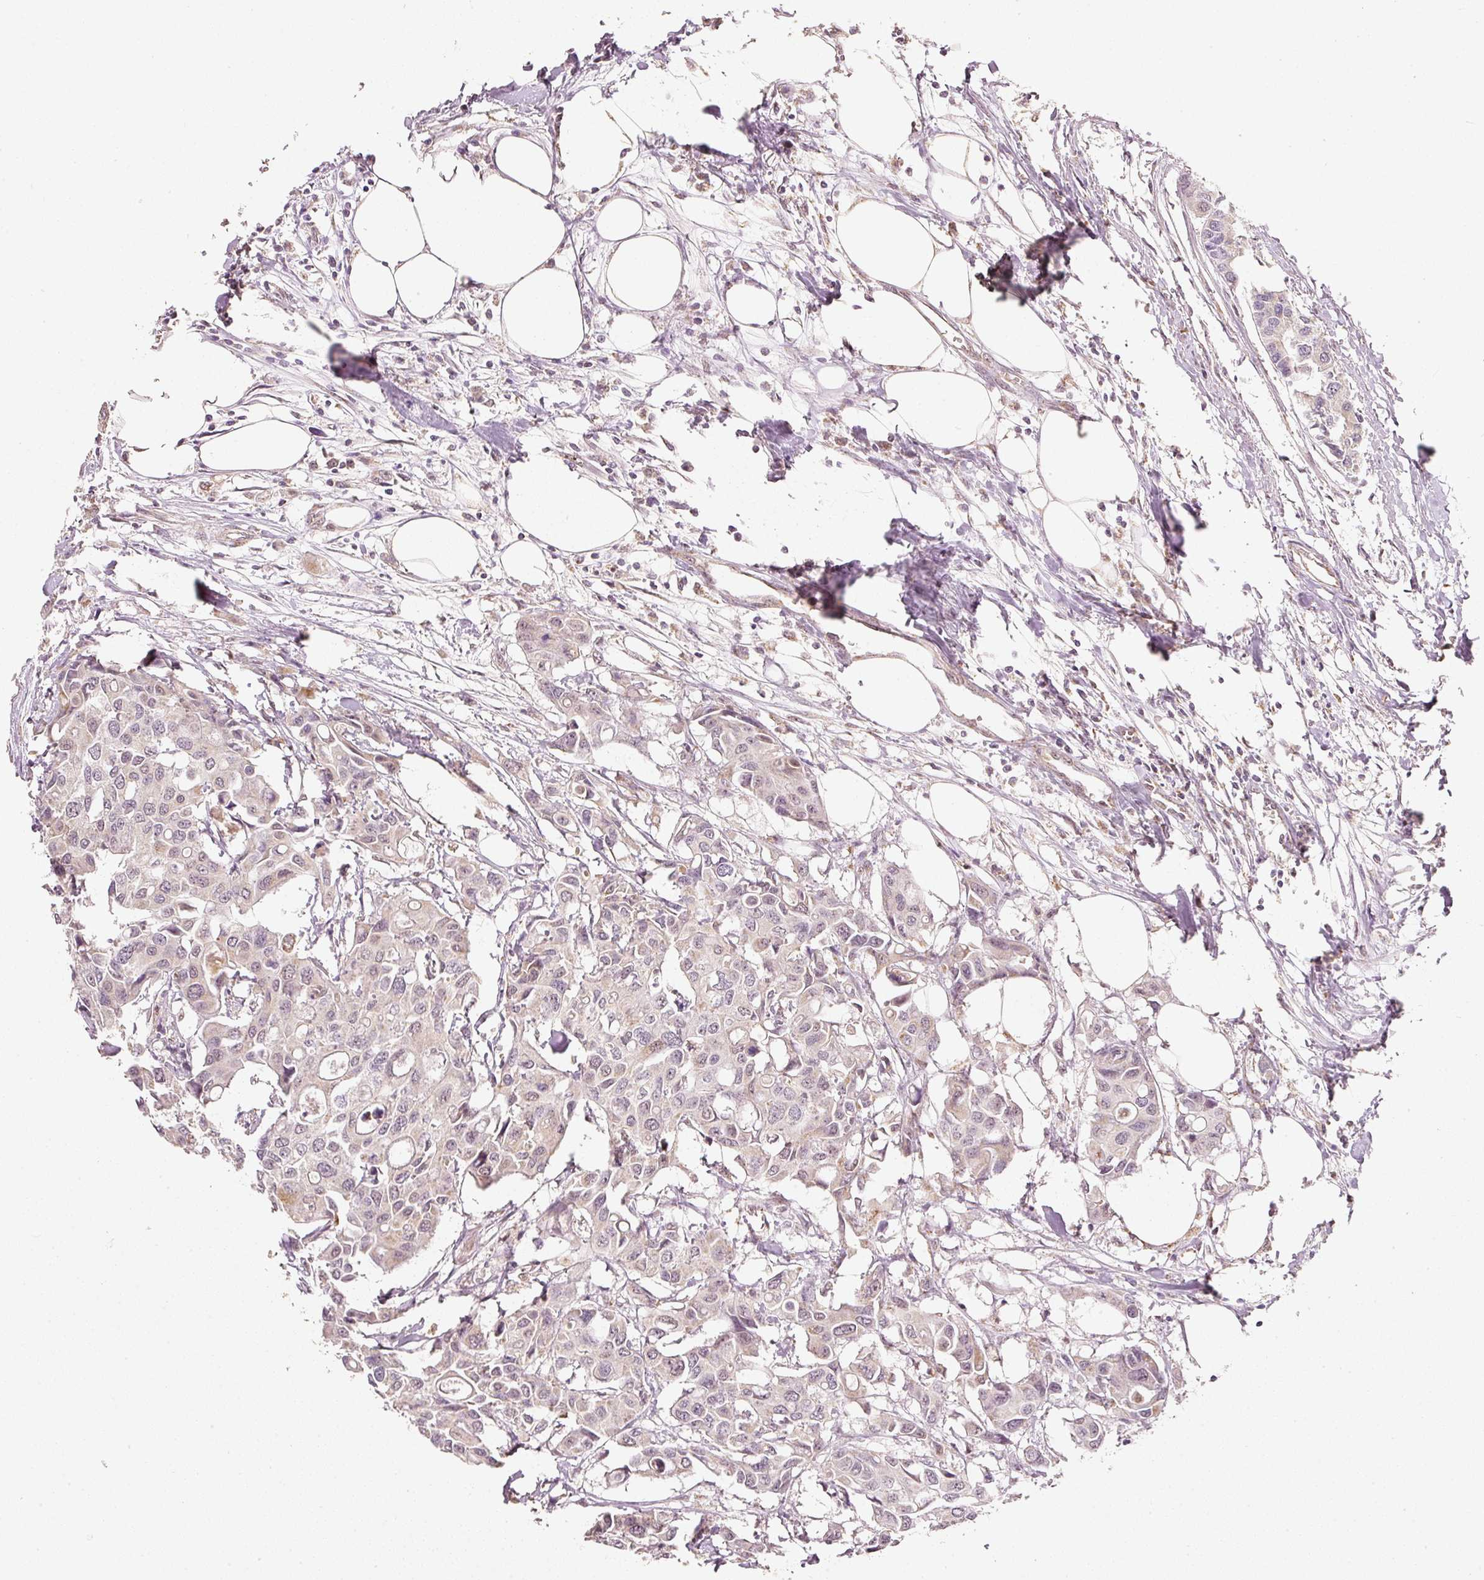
{"staining": {"intensity": "negative", "quantity": "none", "location": "none"}, "tissue": "colorectal cancer", "cell_type": "Tumor cells", "image_type": "cancer", "snomed": [{"axis": "morphology", "description": "Adenocarcinoma, NOS"}, {"axis": "topography", "description": "Colon"}], "caption": "A high-resolution image shows IHC staining of colorectal cancer, which displays no significant expression in tumor cells.", "gene": "FSTL3", "patient": {"sex": "male", "age": 77}}